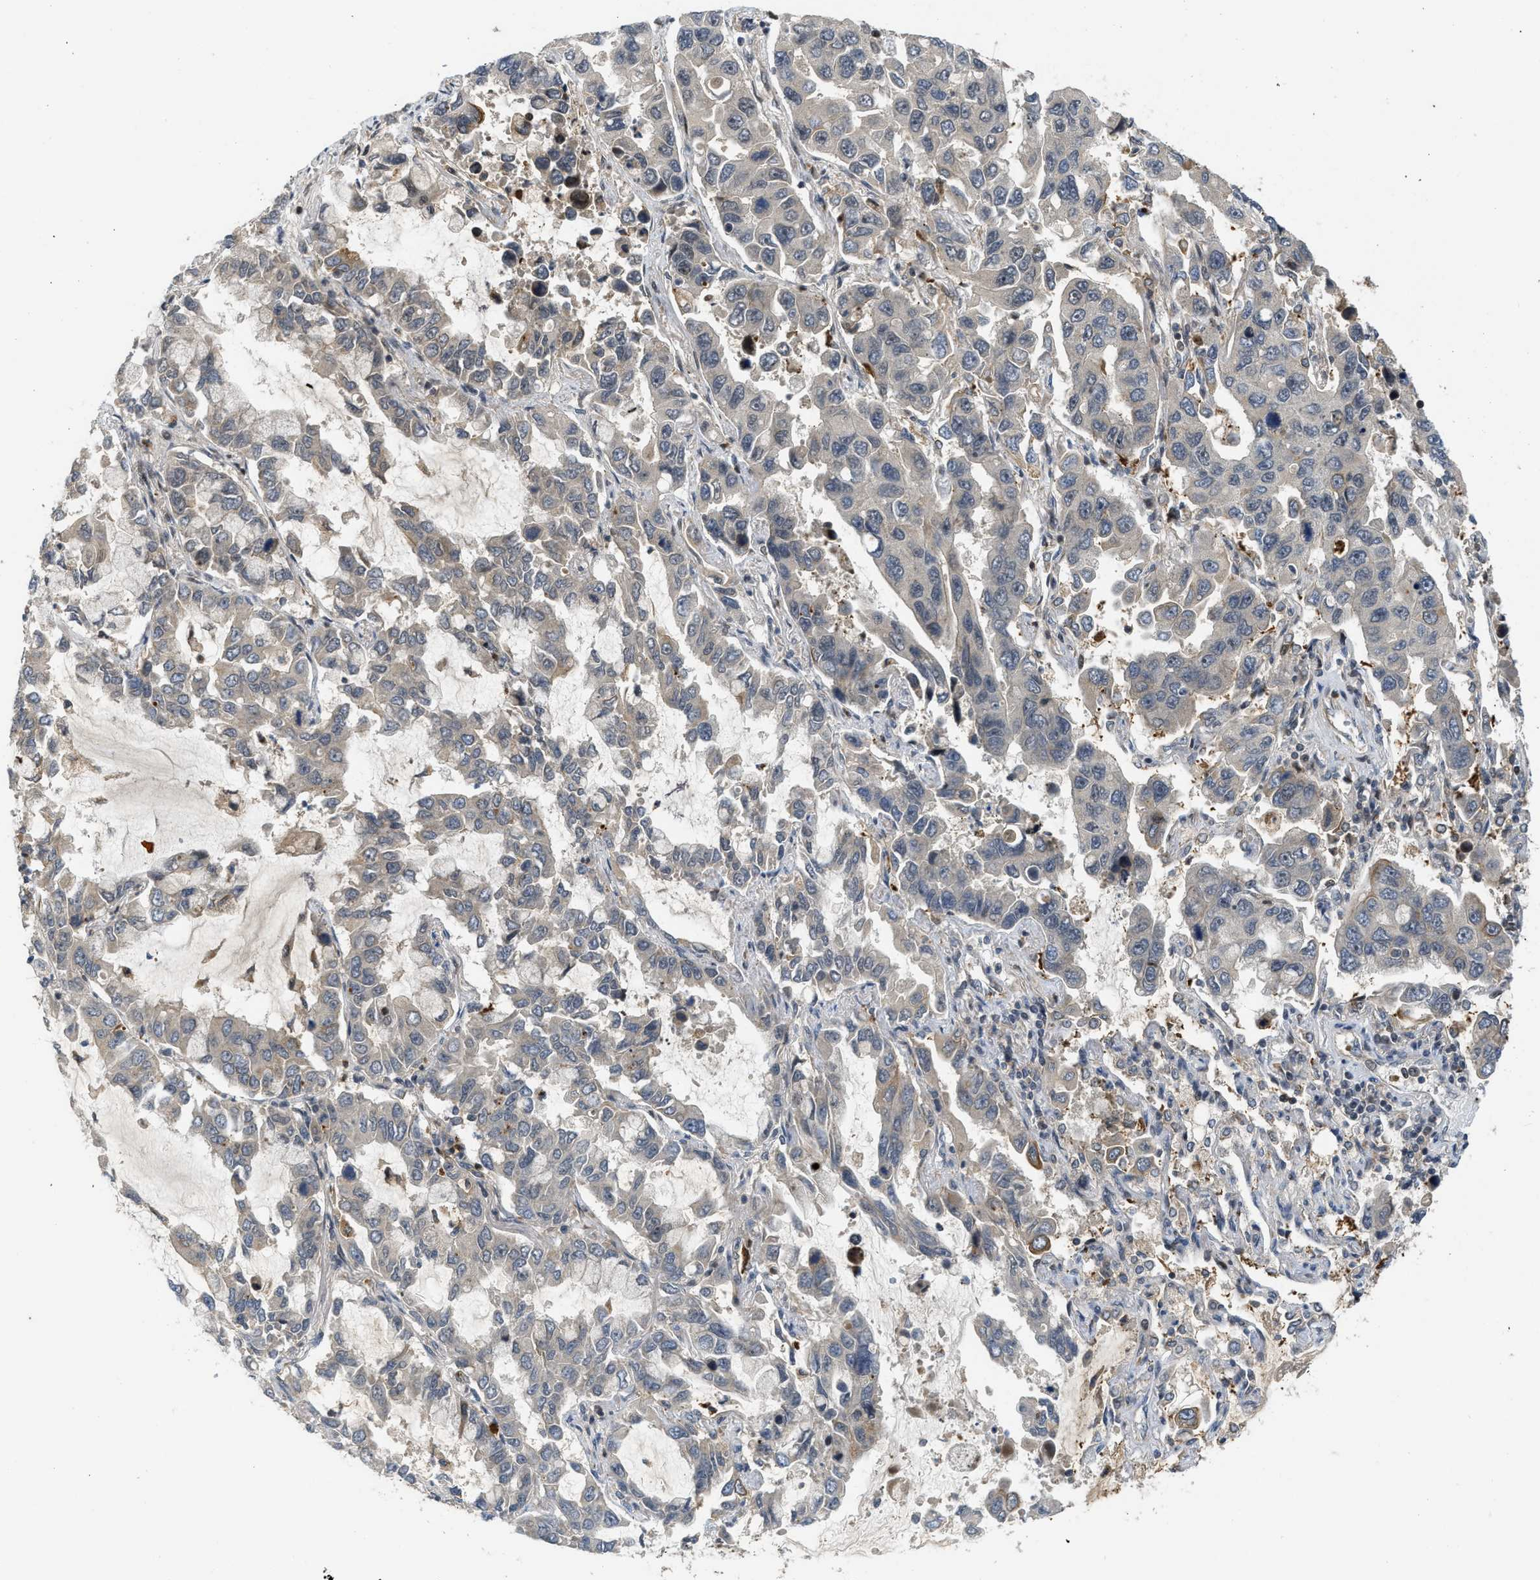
{"staining": {"intensity": "weak", "quantity": "<25%", "location": "cytoplasmic/membranous"}, "tissue": "lung cancer", "cell_type": "Tumor cells", "image_type": "cancer", "snomed": [{"axis": "morphology", "description": "Adenocarcinoma, NOS"}, {"axis": "topography", "description": "Lung"}], "caption": "This is a histopathology image of IHC staining of lung adenocarcinoma, which shows no expression in tumor cells.", "gene": "DNAJC28", "patient": {"sex": "male", "age": 64}}